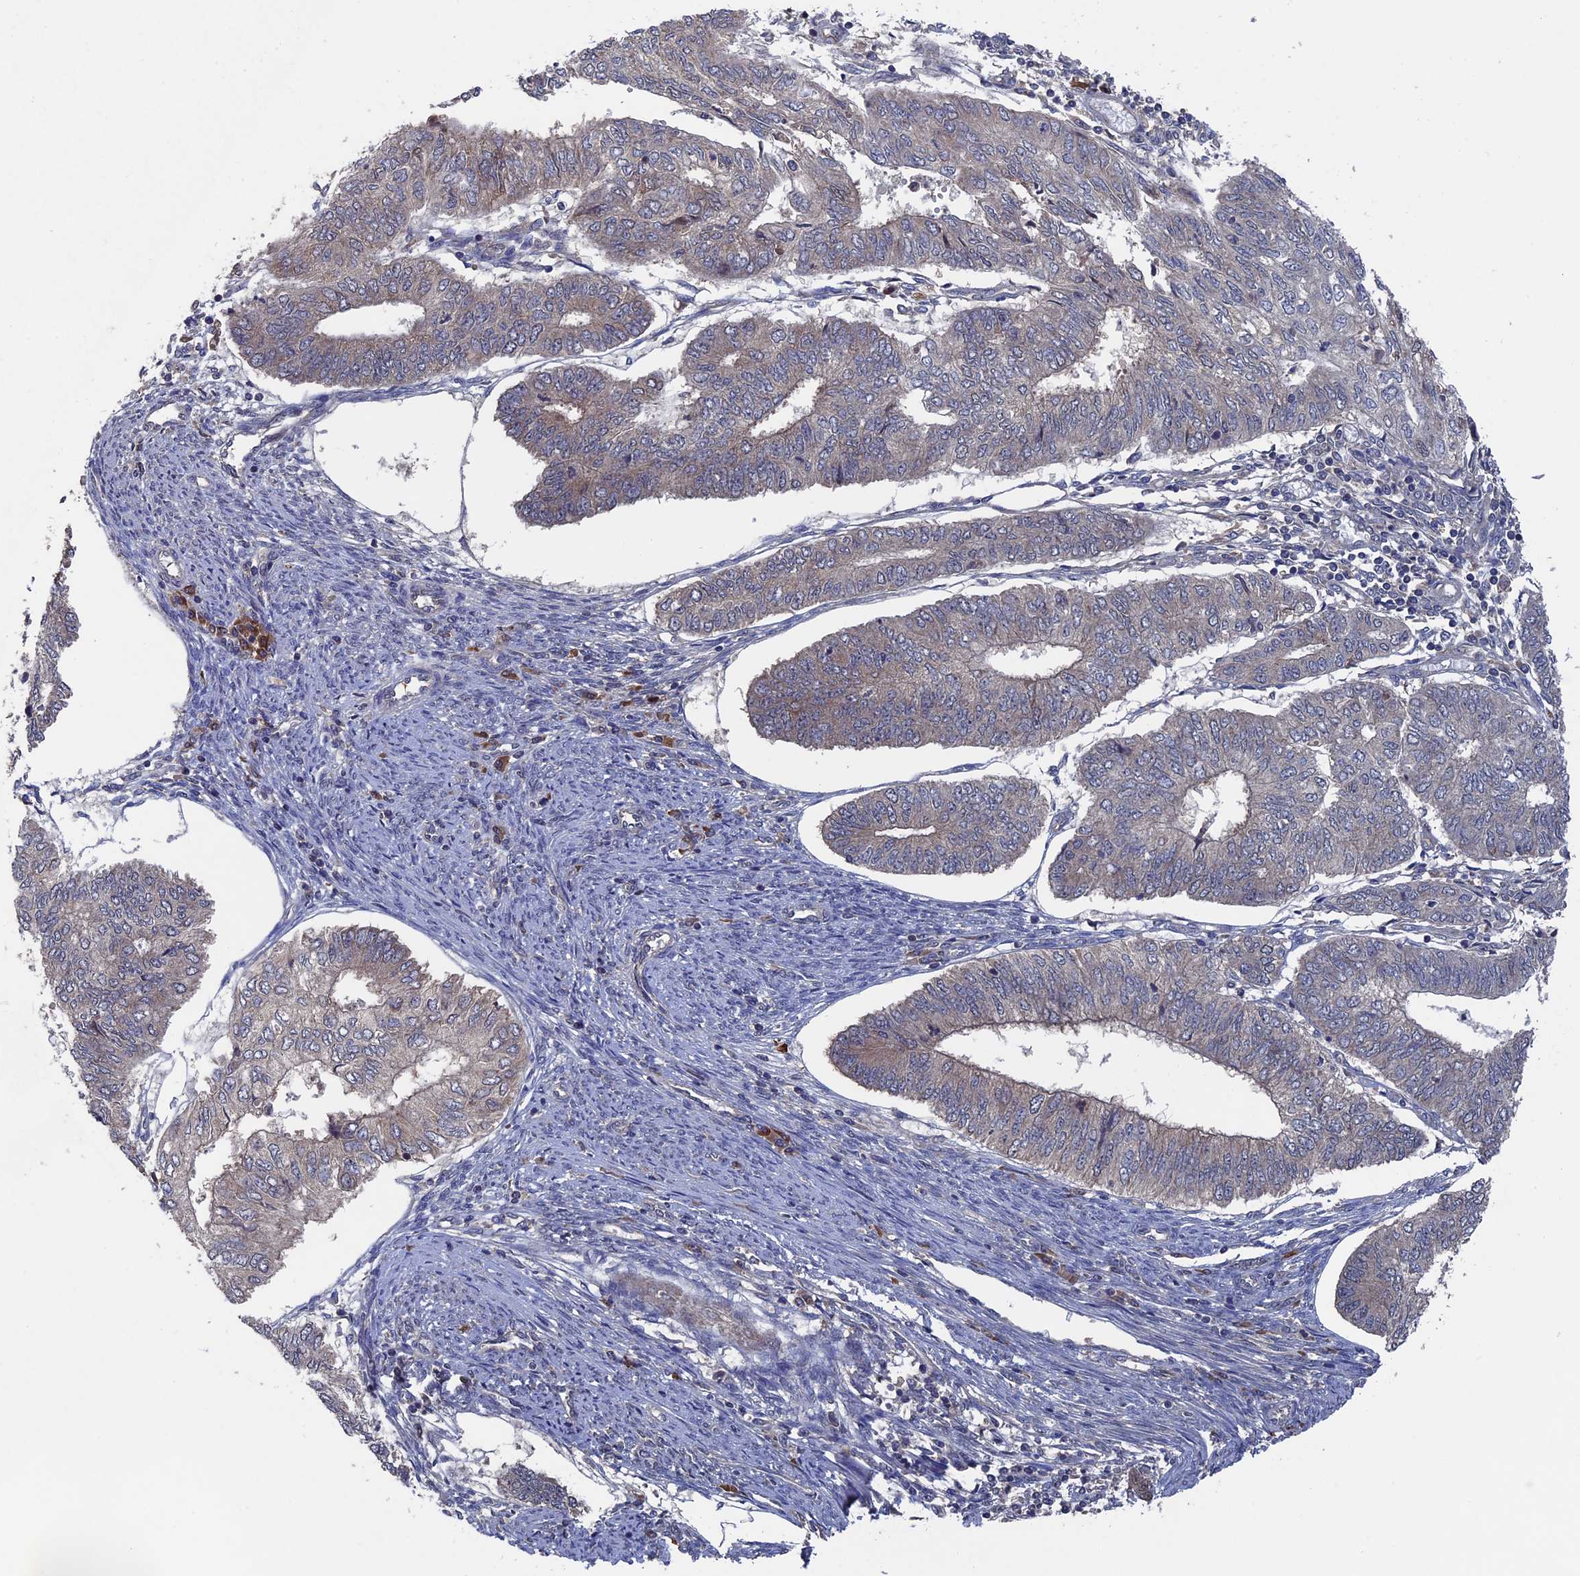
{"staining": {"intensity": "negative", "quantity": "none", "location": "none"}, "tissue": "endometrial cancer", "cell_type": "Tumor cells", "image_type": "cancer", "snomed": [{"axis": "morphology", "description": "Adenocarcinoma, NOS"}, {"axis": "topography", "description": "Endometrium"}], "caption": "Image shows no significant protein staining in tumor cells of endometrial cancer.", "gene": "RAB15", "patient": {"sex": "female", "age": 68}}